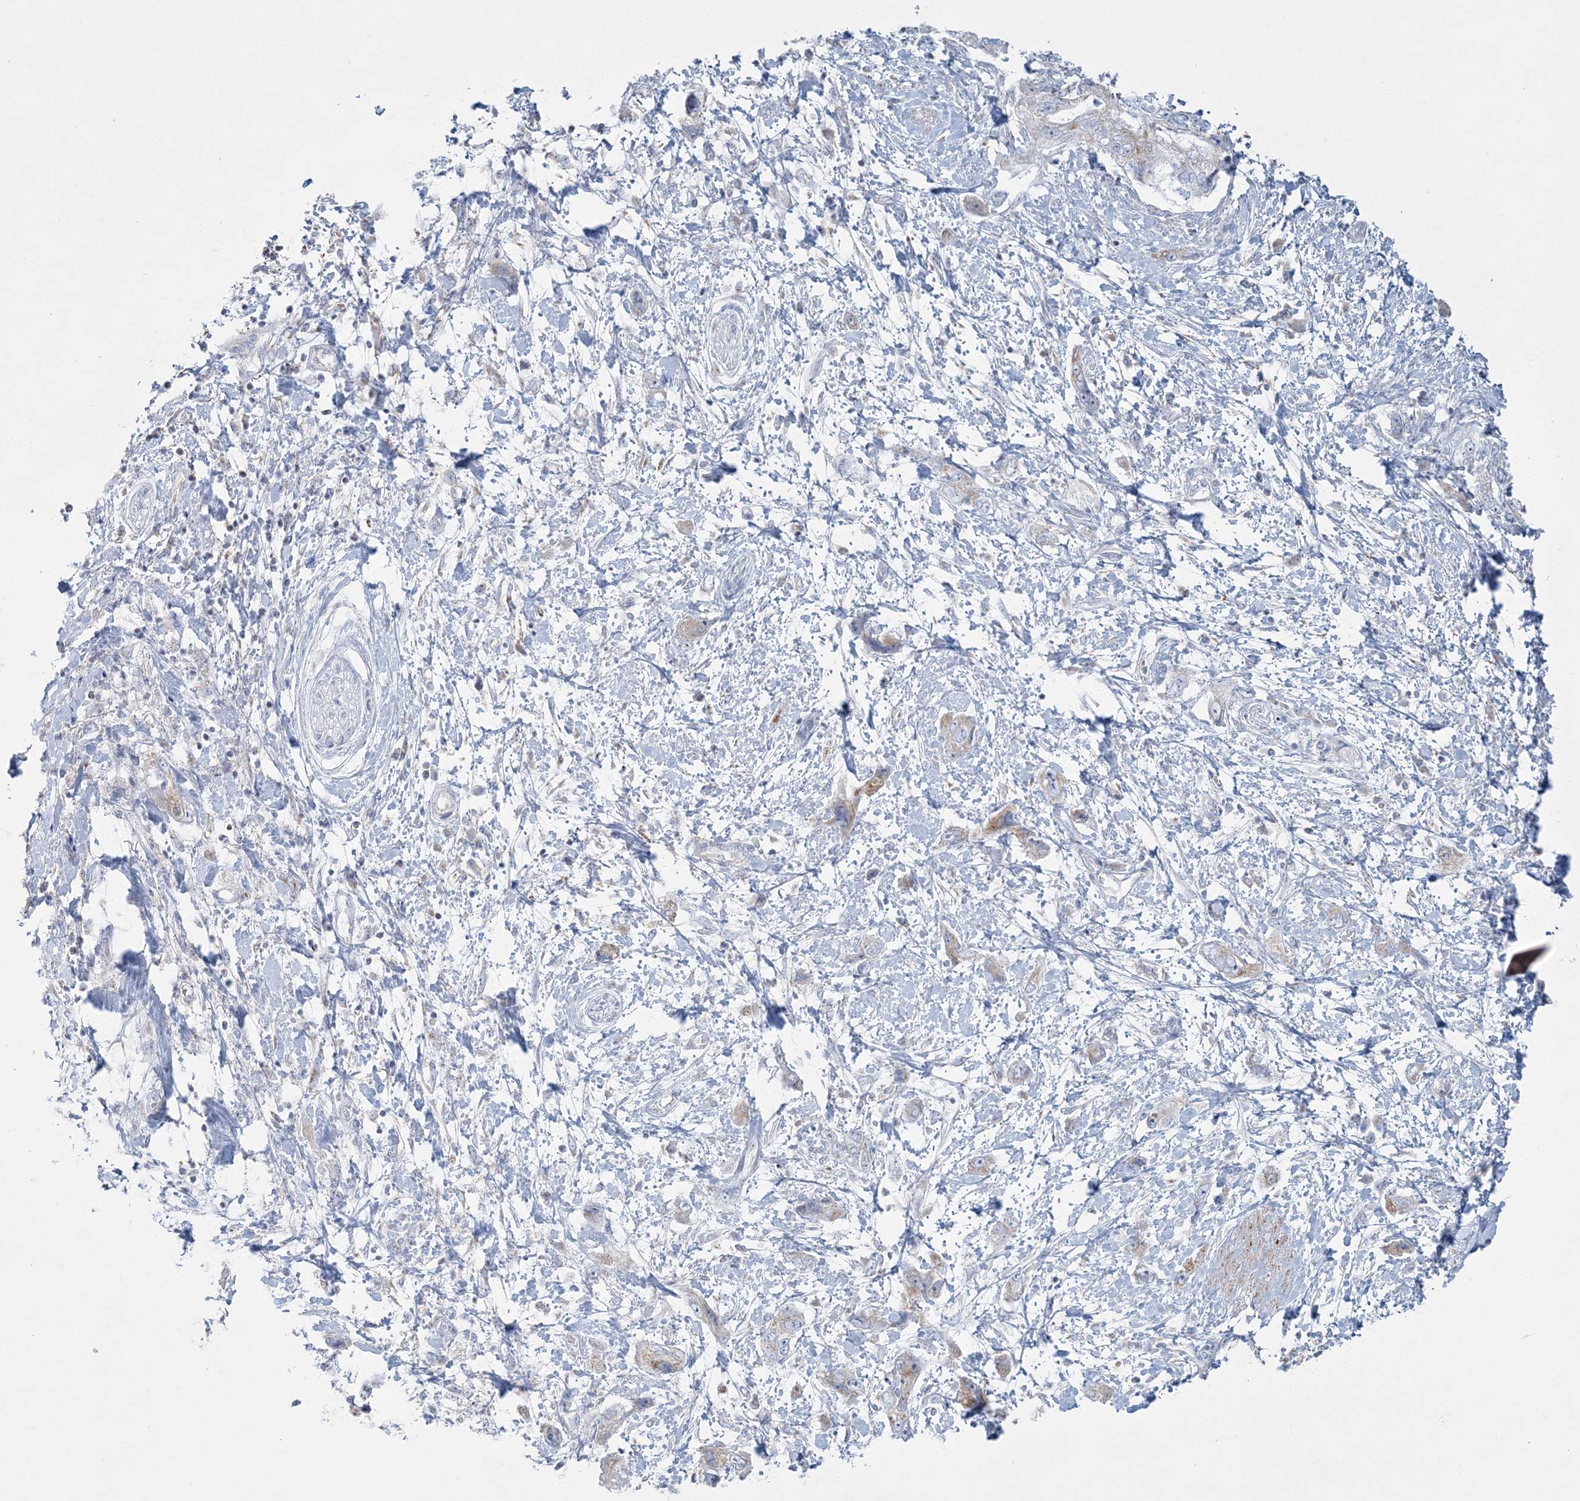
{"staining": {"intensity": "weak", "quantity": "25%-75%", "location": "cytoplasmic/membranous"}, "tissue": "pancreatic cancer", "cell_type": "Tumor cells", "image_type": "cancer", "snomed": [{"axis": "morphology", "description": "Adenocarcinoma, NOS"}, {"axis": "topography", "description": "Pancreas"}], "caption": "Immunohistochemistry photomicrograph of human pancreatic cancer stained for a protein (brown), which displays low levels of weak cytoplasmic/membranous staining in about 25%-75% of tumor cells.", "gene": "TBC1D7", "patient": {"sex": "female", "age": 73}}